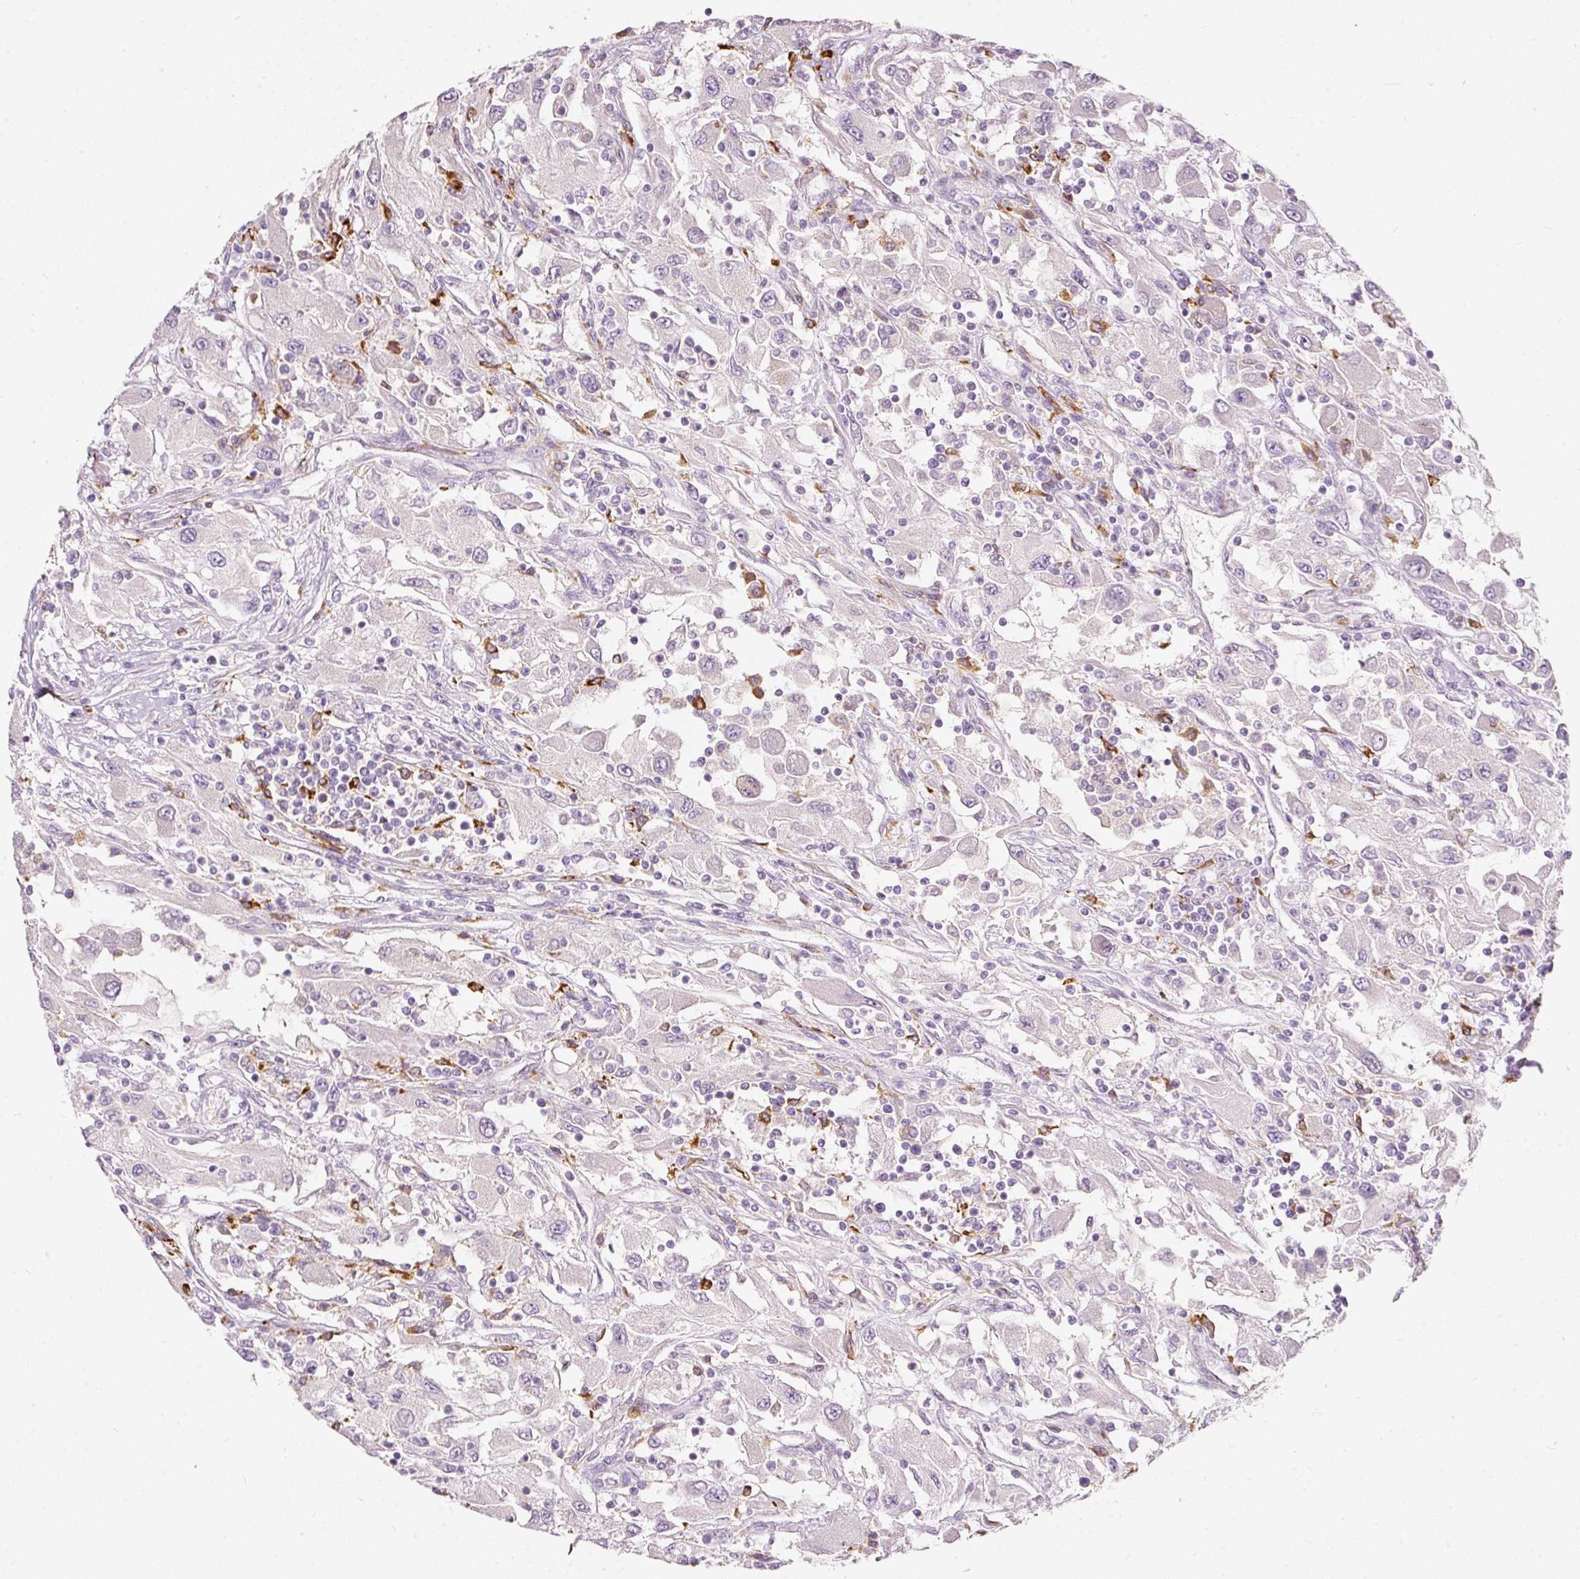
{"staining": {"intensity": "negative", "quantity": "none", "location": "none"}, "tissue": "renal cancer", "cell_type": "Tumor cells", "image_type": "cancer", "snomed": [{"axis": "morphology", "description": "Adenocarcinoma, NOS"}, {"axis": "topography", "description": "Kidney"}], "caption": "This is an IHC photomicrograph of human renal cancer. There is no staining in tumor cells.", "gene": "MTHFD2", "patient": {"sex": "female", "age": 67}}